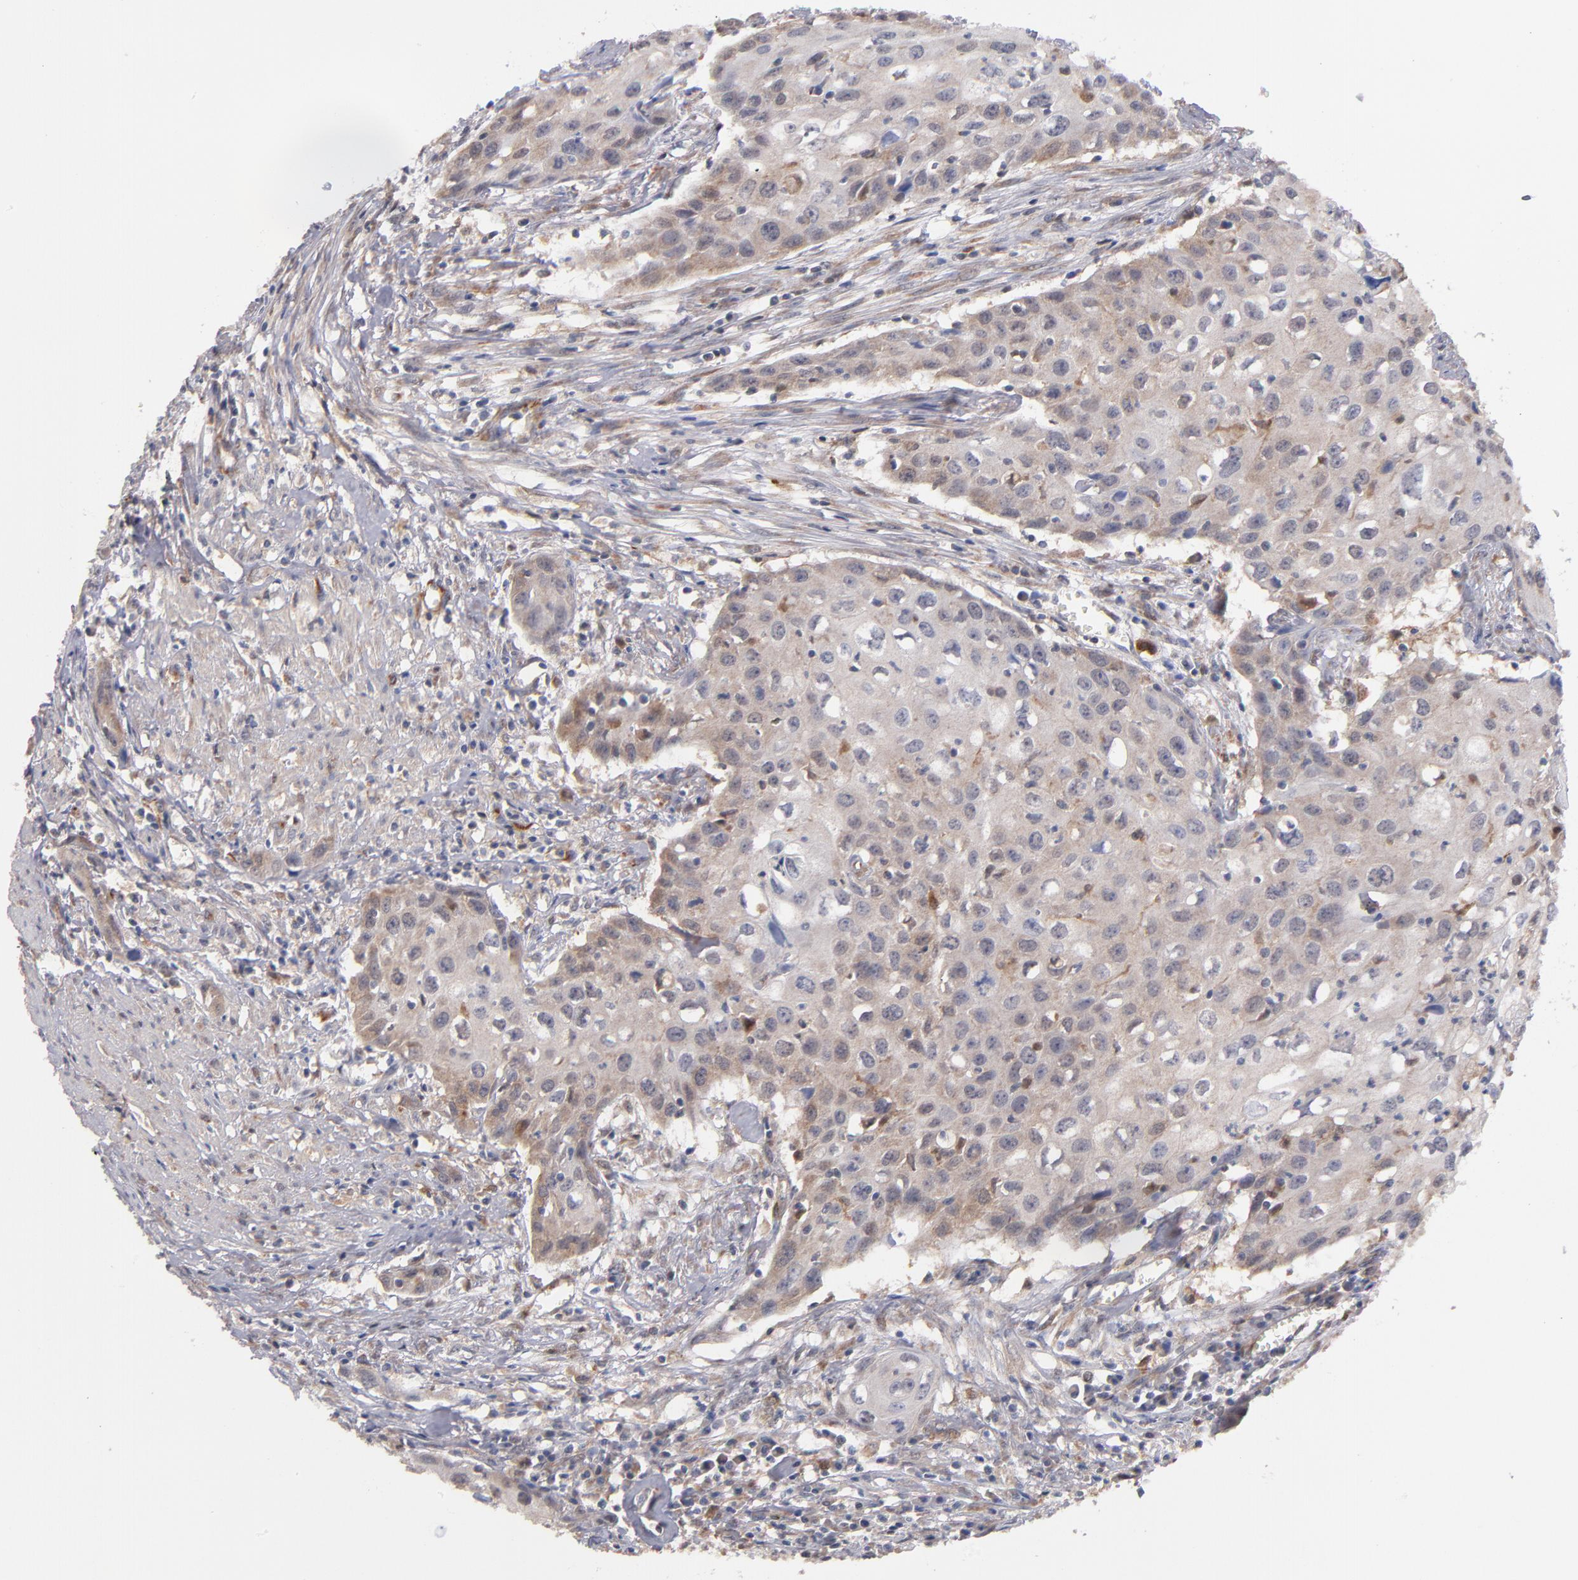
{"staining": {"intensity": "moderate", "quantity": ">75%", "location": "cytoplasmic/membranous"}, "tissue": "urothelial cancer", "cell_type": "Tumor cells", "image_type": "cancer", "snomed": [{"axis": "morphology", "description": "Urothelial carcinoma, High grade"}, {"axis": "topography", "description": "Urinary bladder"}], "caption": "Immunohistochemical staining of urothelial cancer demonstrates moderate cytoplasmic/membranous protein expression in about >75% of tumor cells. (Stains: DAB in brown, nuclei in blue, Microscopy: brightfield microscopy at high magnification).", "gene": "GMFG", "patient": {"sex": "male", "age": 54}}